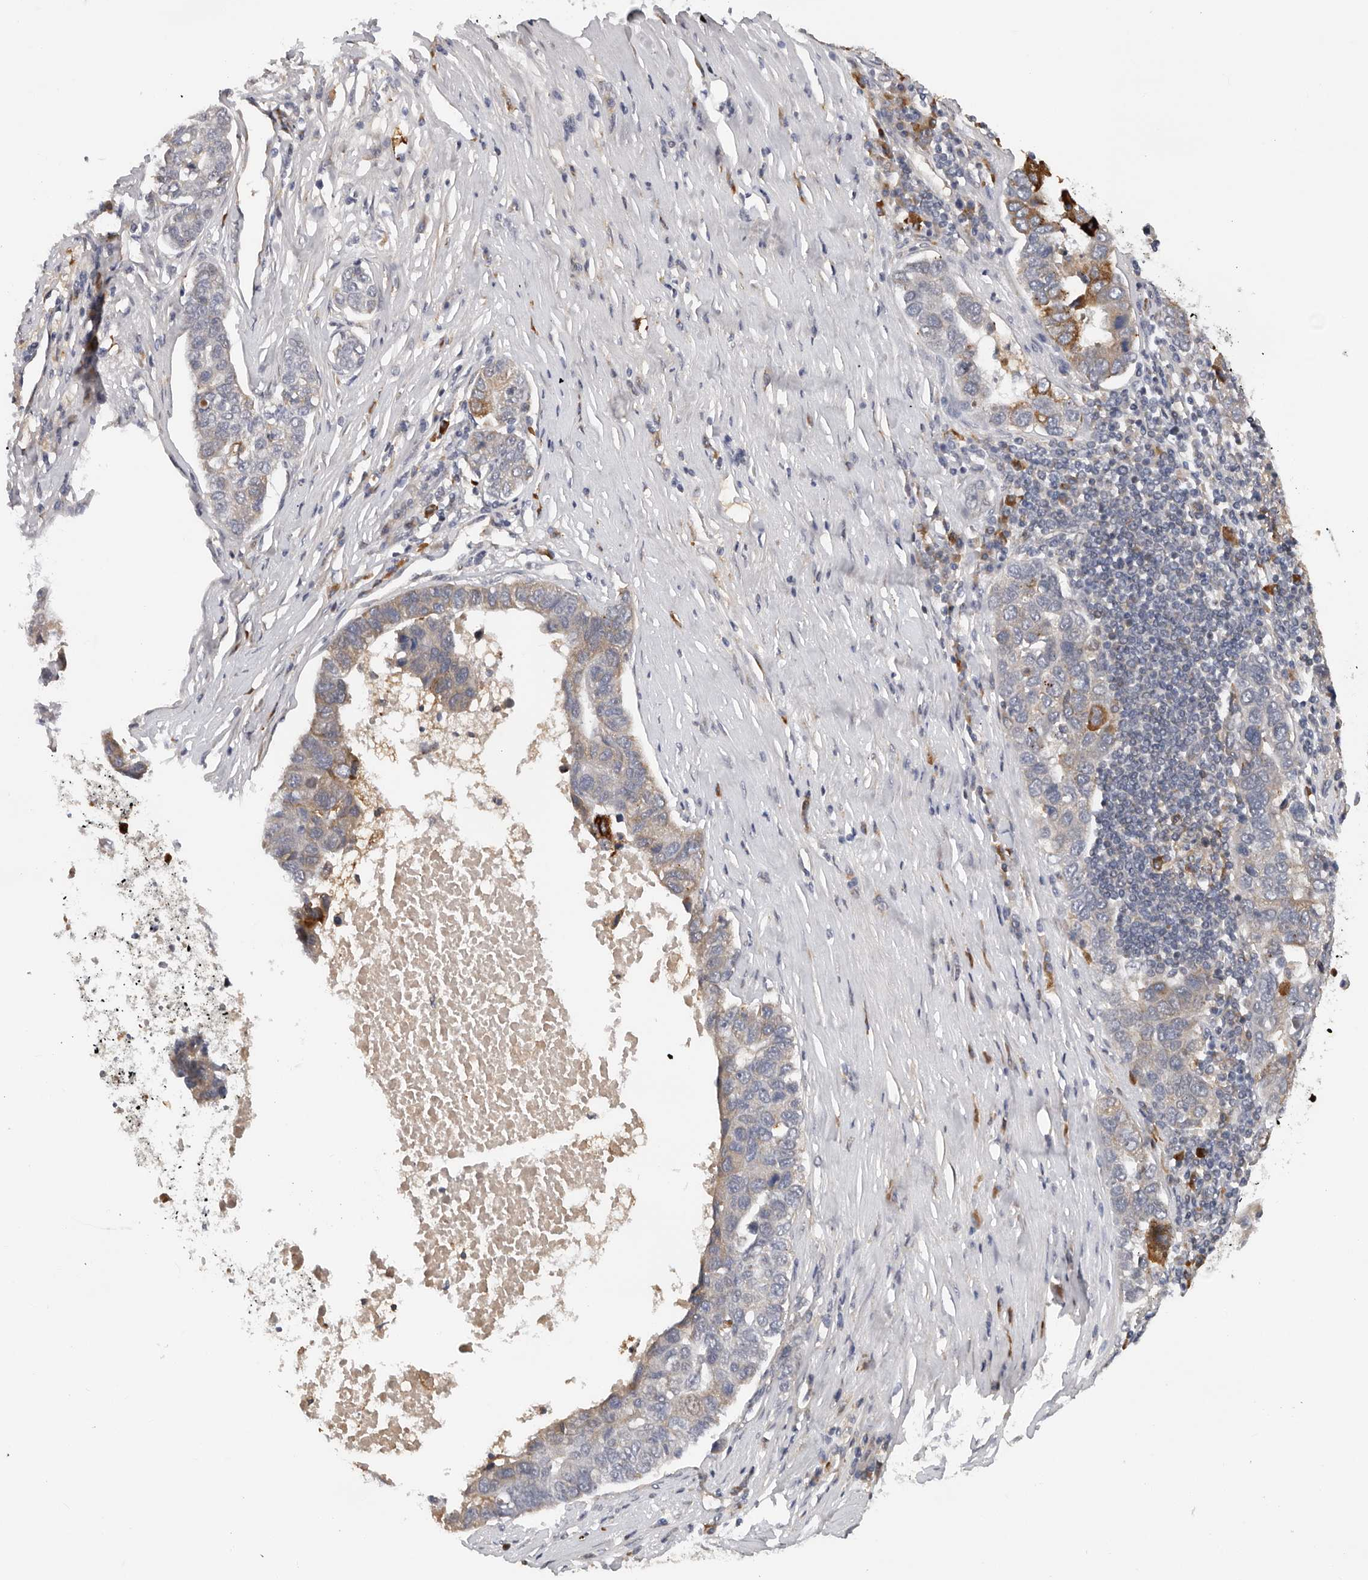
{"staining": {"intensity": "moderate", "quantity": "25%-75%", "location": "cytoplasmic/membranous"}, "tissue": "pancreatic cancer", "cell_type": "Tumor cells", "image_type": "cancer", "snomed": [{"axis": "morphology", "description": "Adenocarcinoma, NOS"}, {"axis": "topography", "description": "Pancreas"}], "caption": "Pancreatic adenocarcinoma tissue reveals moderate cytoplasmic/membranous expression in approximately 25%-75% of tumor cells, visualized by immunohistochemistry.", "gene": "RNF157", "patient": {"sex": "female", "age": 61}}